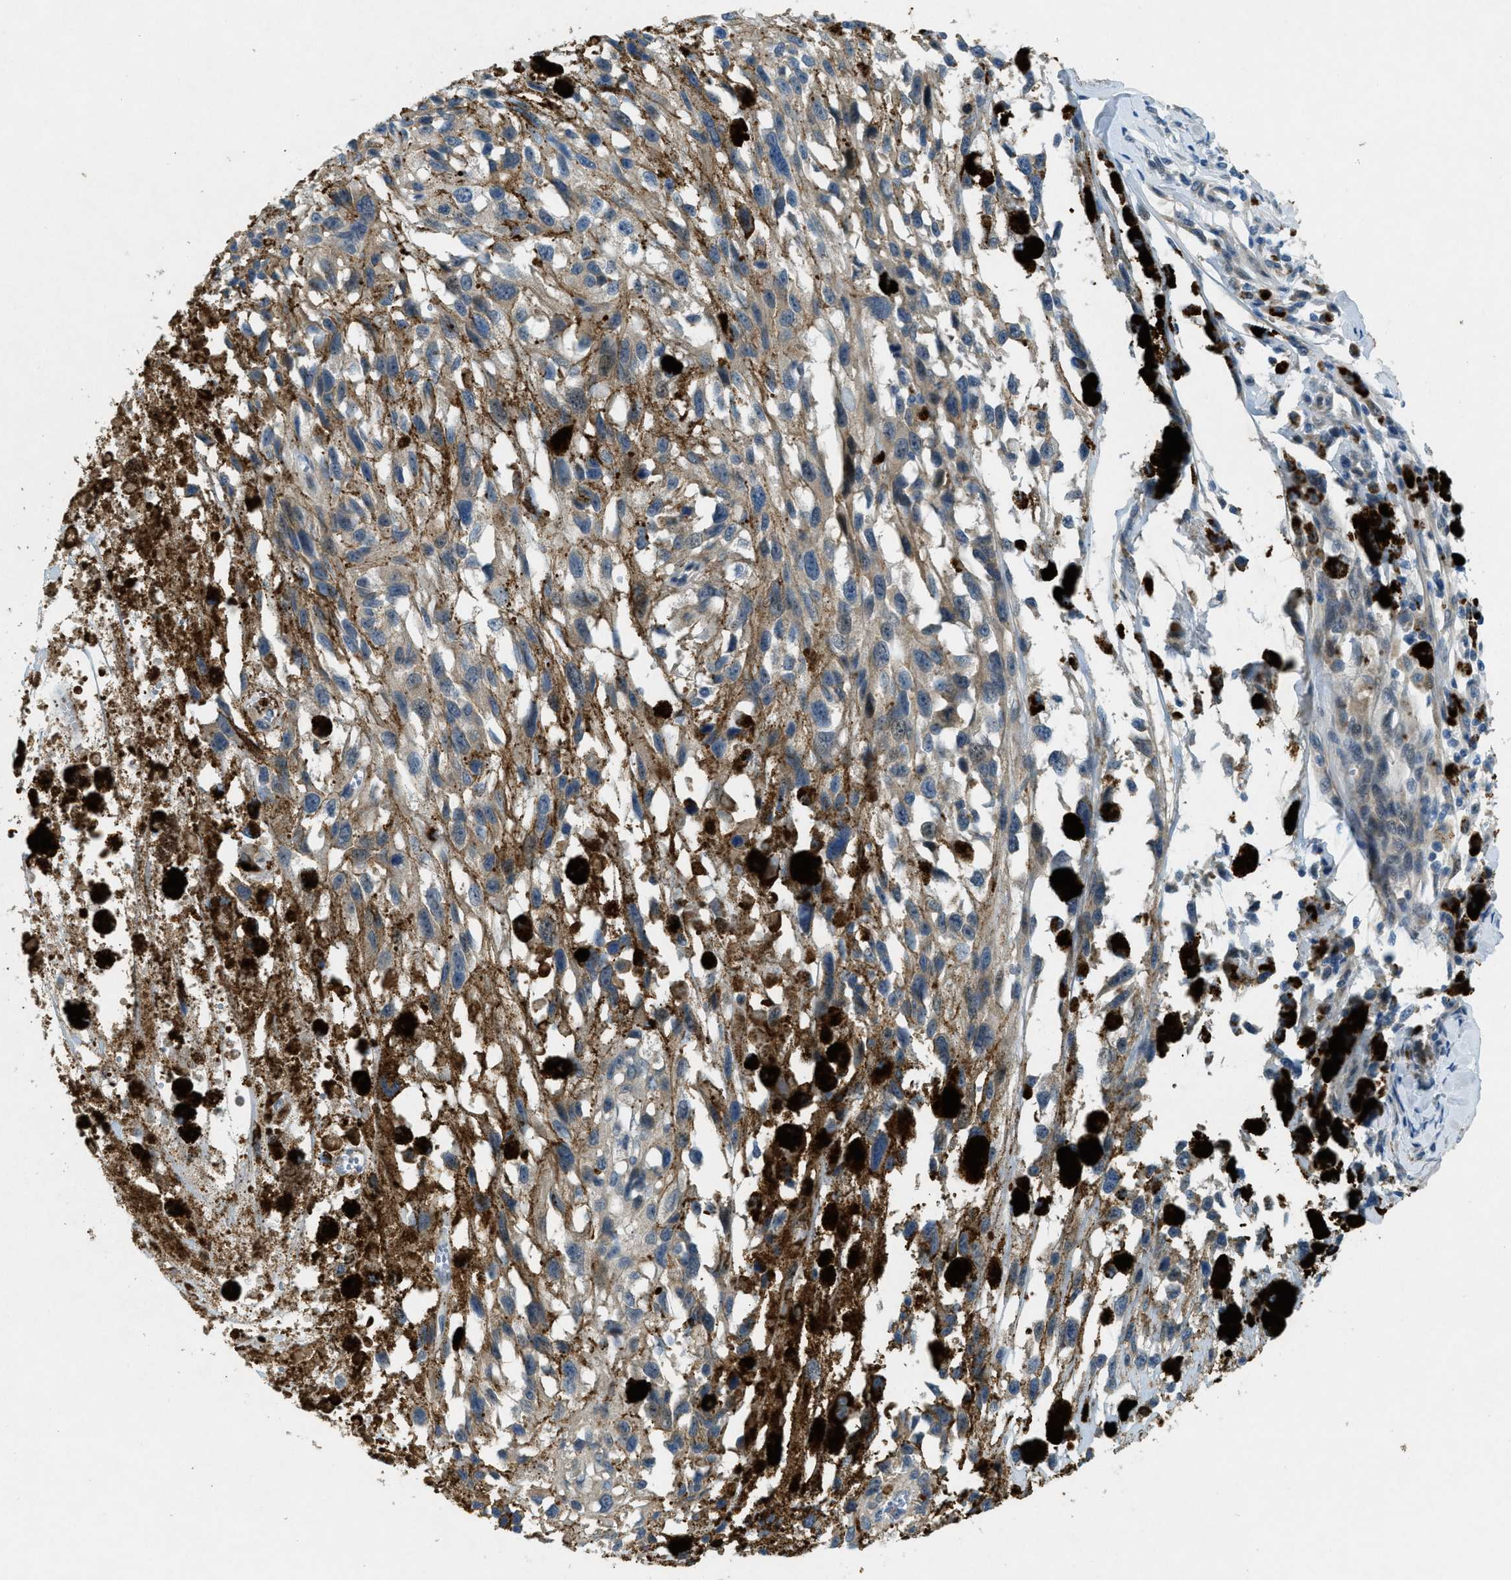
{"staining": {"intensity": "weak", "quantity": "25%-75%", "location": "cytoplasmic/membranous"}, "tissue": "melanoma", "cell_type": "Tumor cells", "image_type": "cancer", "snomed": [{"axis": "morphology", "description": "Malignant melanoma, Metastatic site"}, {"axis": "topography", "description": "Lymph node"}], "caption": "The immunohistochemical stain shows weak cytoplasmic/membranous staining in tumor cells of malignant melanoma (metastatic site) tissue.", "gene": "SNX14", "patient": {"sex": "male", "age": 59}}